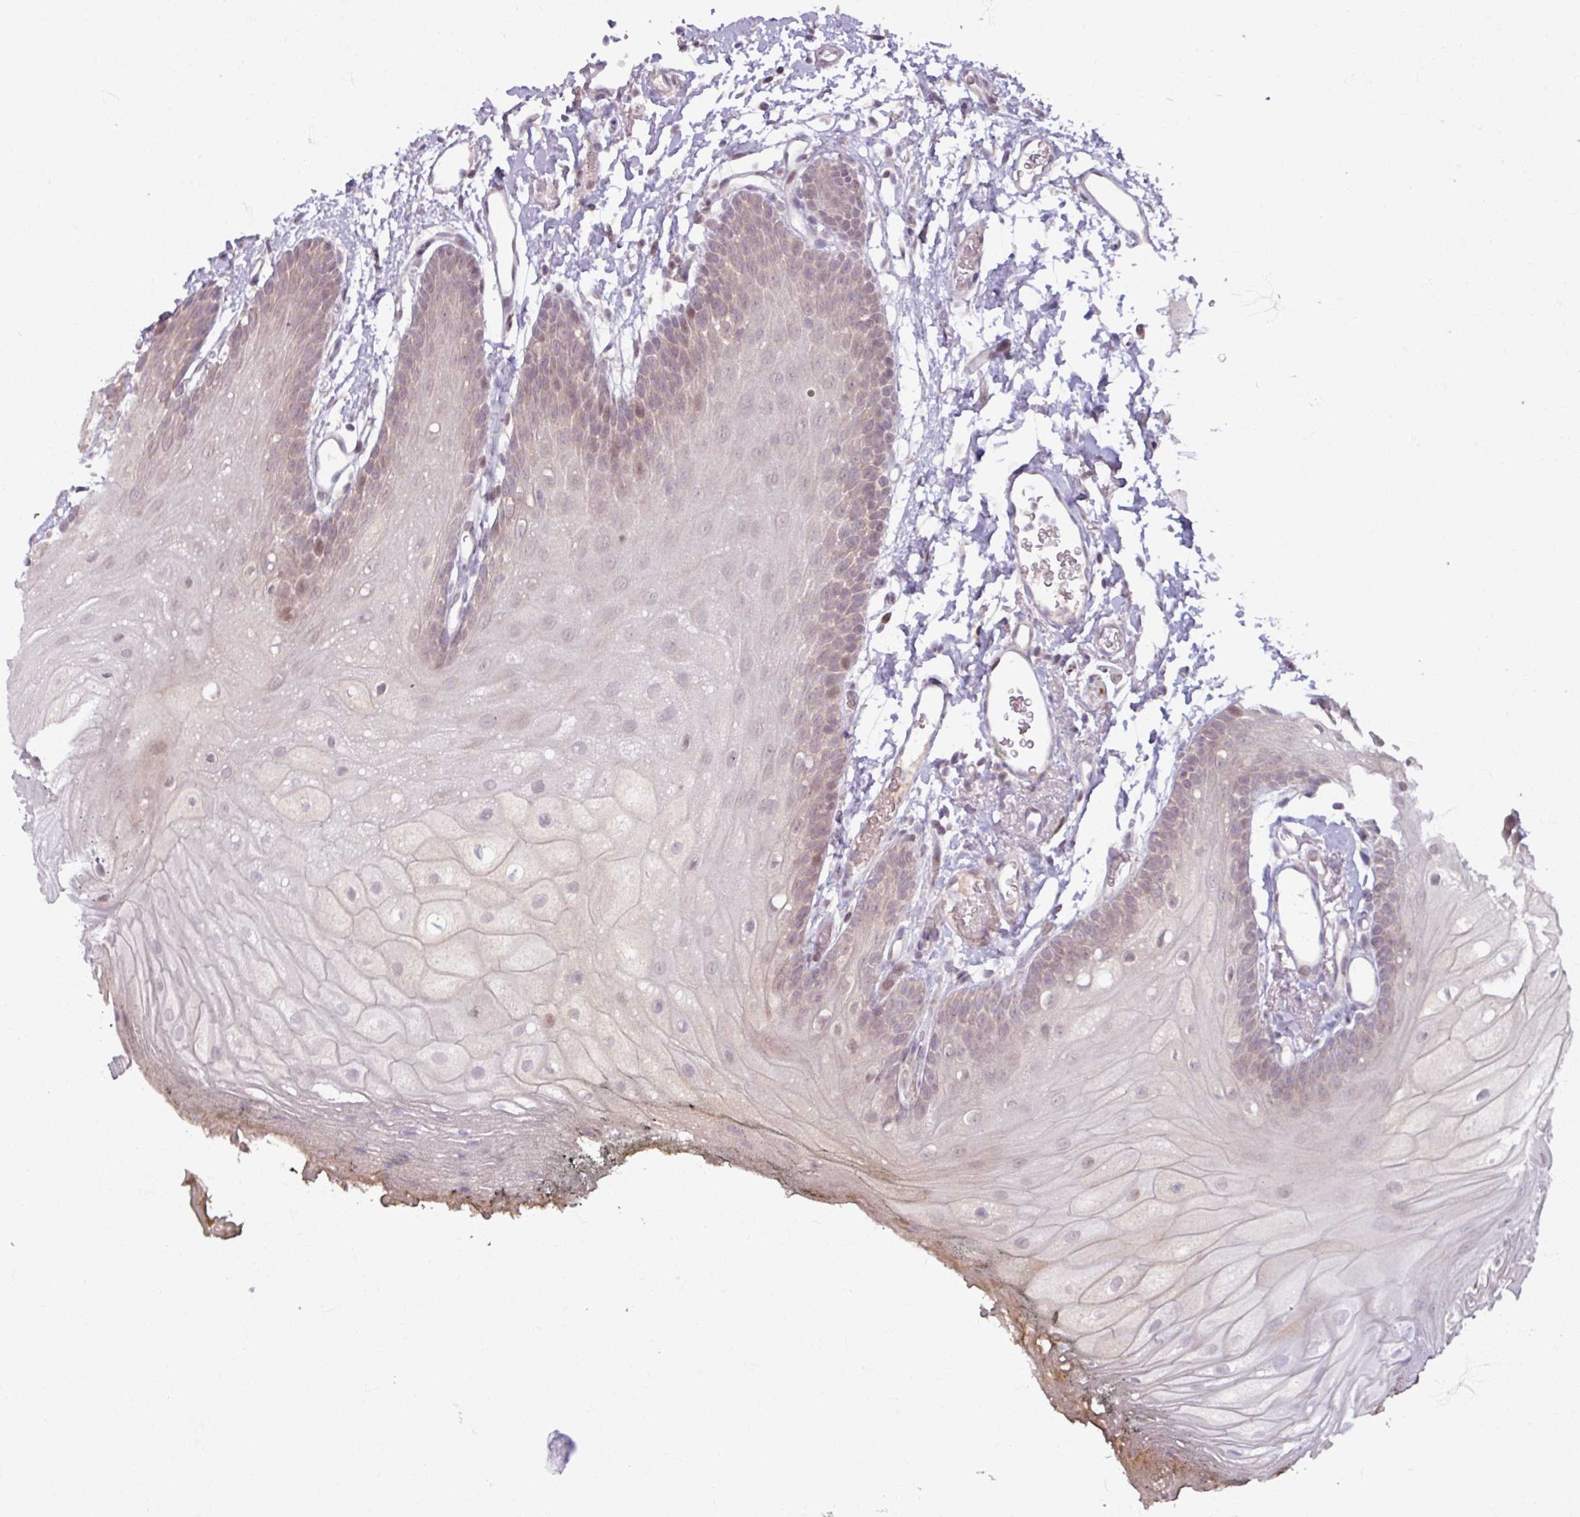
{"staining": {"intensity": "weak", "quantity": "<25%", "location": "nuclear"}, "tissue": "oral mucosa", "cell_type": "Squamous epithelial cells", "image_type": "normal", "snomed": [{"axis": "morphology", "description": "Normal tissue, NOS"}, {"axis": "morphology", "description": "Squamous cell carcinoma, NOS"}, {"axis": "topography", "description": "Oral tissue"}, {"axis": "topography", "description": "Head-Neck"}], "caption": "An immunohistochemistry (IHC) micrograph of unremarkable oral mucosa is shown. There is no staining in squamous epithelial cells of oral mucosa. The staining was performed using DAB to visualize the protein expression in brown, while the nuclei were stained in blue with hematoxylin (Magnification: 20x).", "gene": "OGFOD3", "patient": {"sex": "female", "age": 81}}